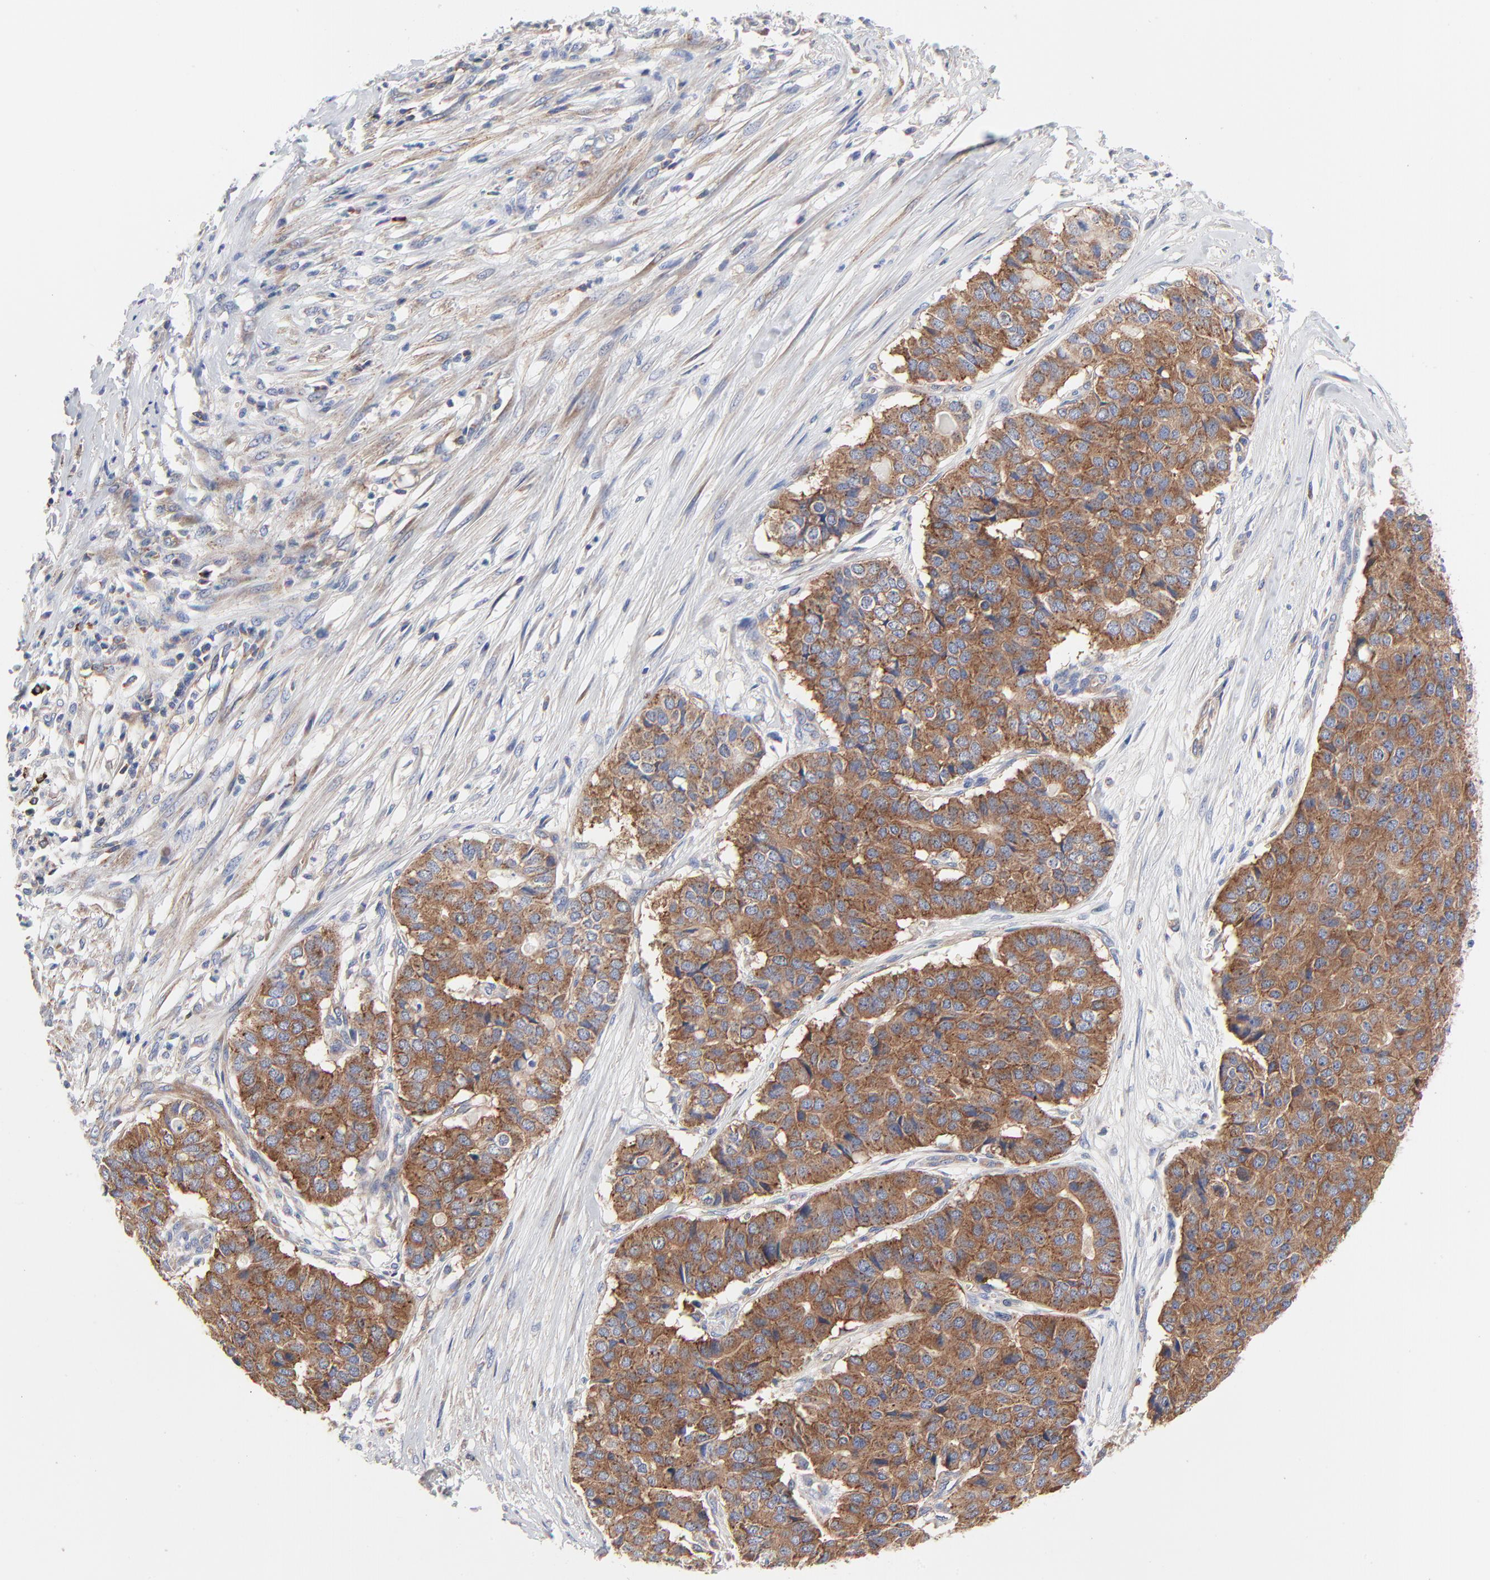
{"staining": {"intensity": "strong", "quantity": ">75%", "location": "cytoplasmic/membranous"}, "tissue": "pancreatic cancer", "cell_type": "Tumor cells", "image_type": "cancer", "snomed": [{"axis": "morphology", "description": "Adenocarcinoma, NOS"}, {"axis": "topography", "description": "Pancreas"}], "caption": "Immunohistochemical staining of adenocarcinoma (pancreatic) displays high levels of strong cytoplasmic/membranous protein expression in about >75% of tumor cells. (Brightfield microscopy of DAB IHC at high magnification).", "gene": "CD2AP", "patient": {"sex": "male", "age": 50}}